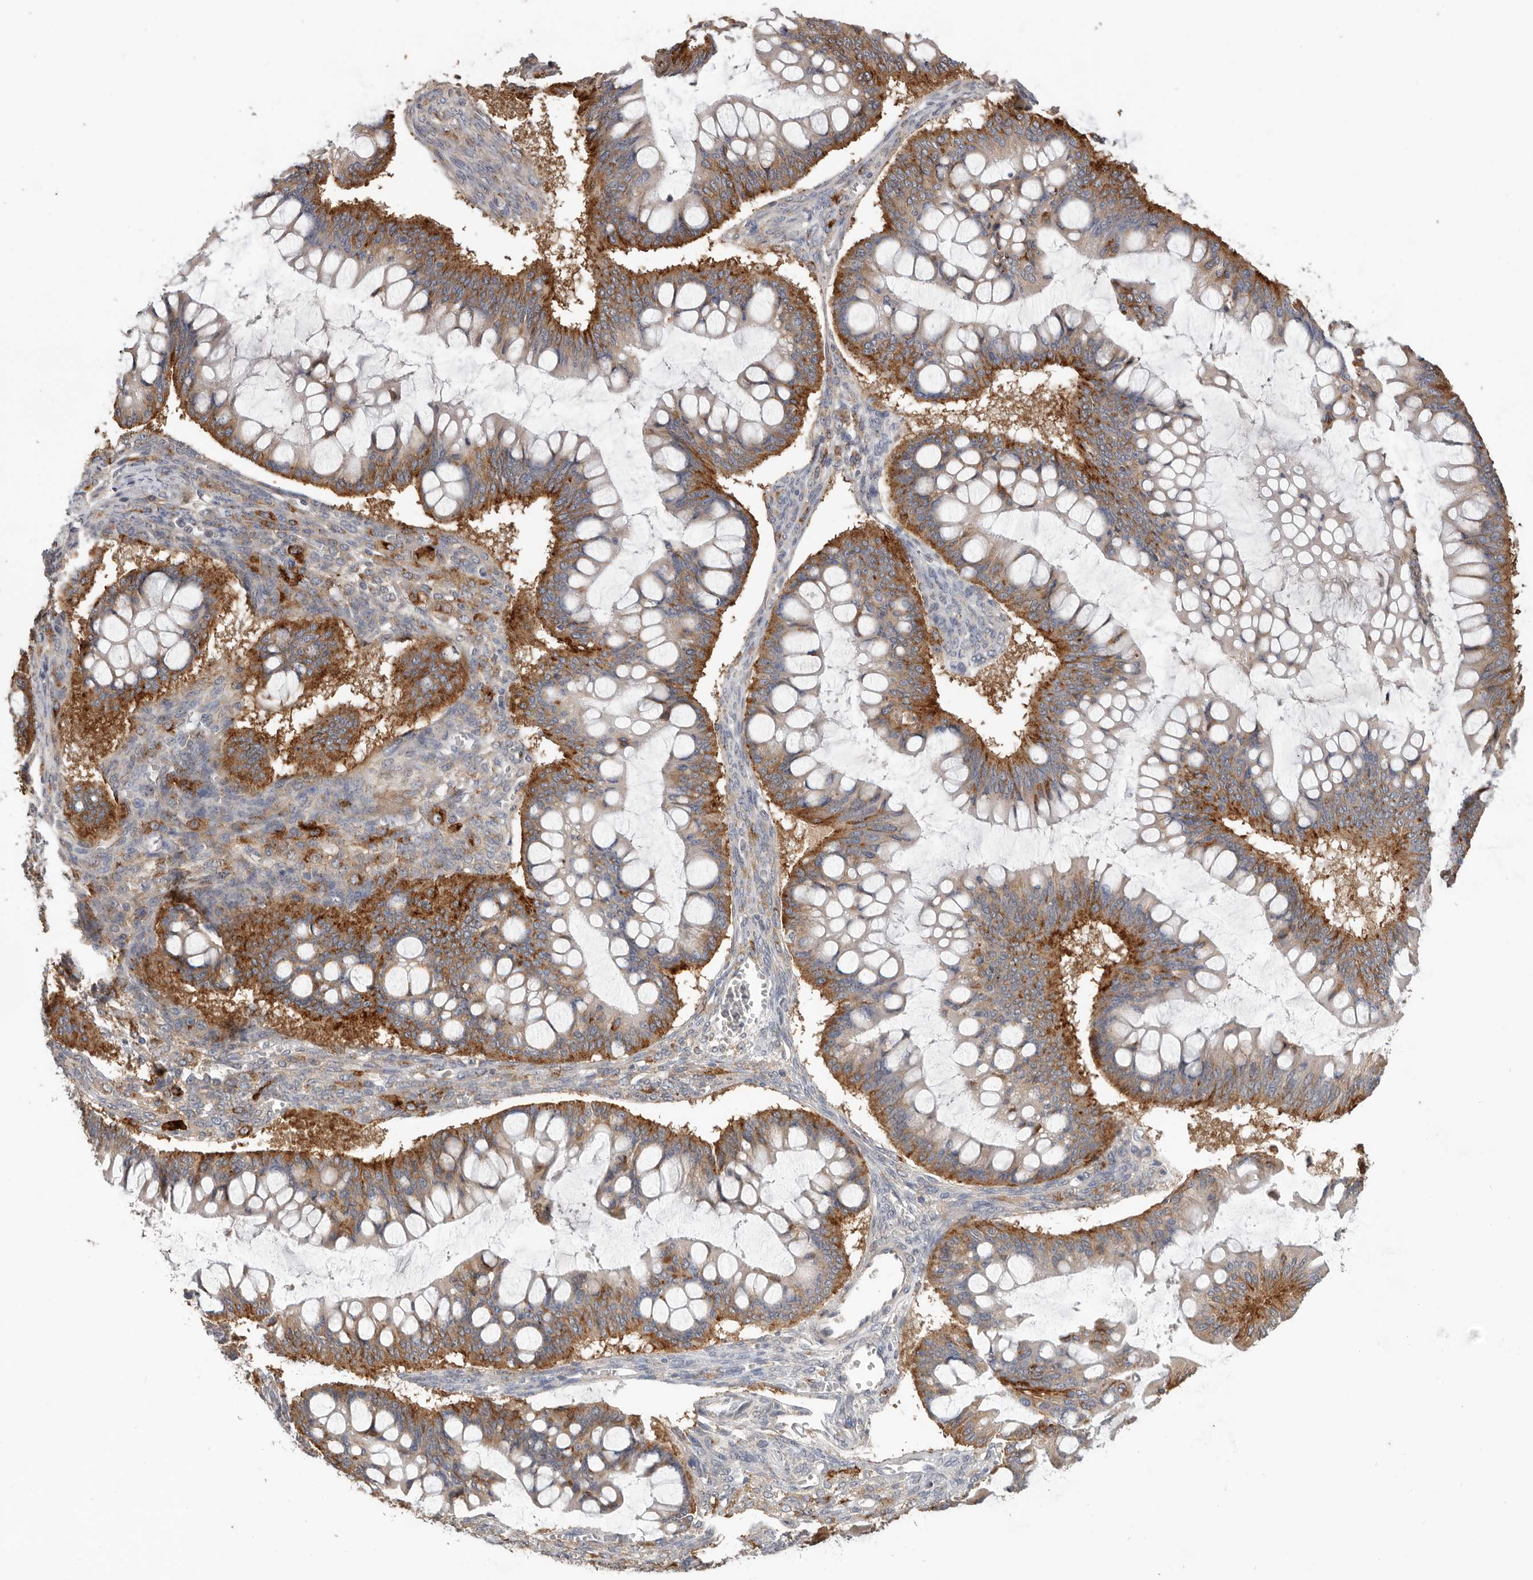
{"staining": {"intensity": "moderate", "quantity": ">75%", "location": "cytoplasmic/membranous"}, "tissue": "ovarian cancer", "cell_type": "Tumor cells", "image_type": "cancer", "snomed": [{"axis": "morphology", "description": "Cystadenocarcinoma, mucinous, NOS"}, {"axis": "topography", "description": "Ovary"}], "caption": "An image showing moderate cytoplasmic/membranous staining in about >75% of tumor cells in ovarian mucinous cystadenocarcinoma, as visualized by brown immunohistochemical staining.", "gene": "TFRC", "patient": {"sex": "female", "age": 73}}